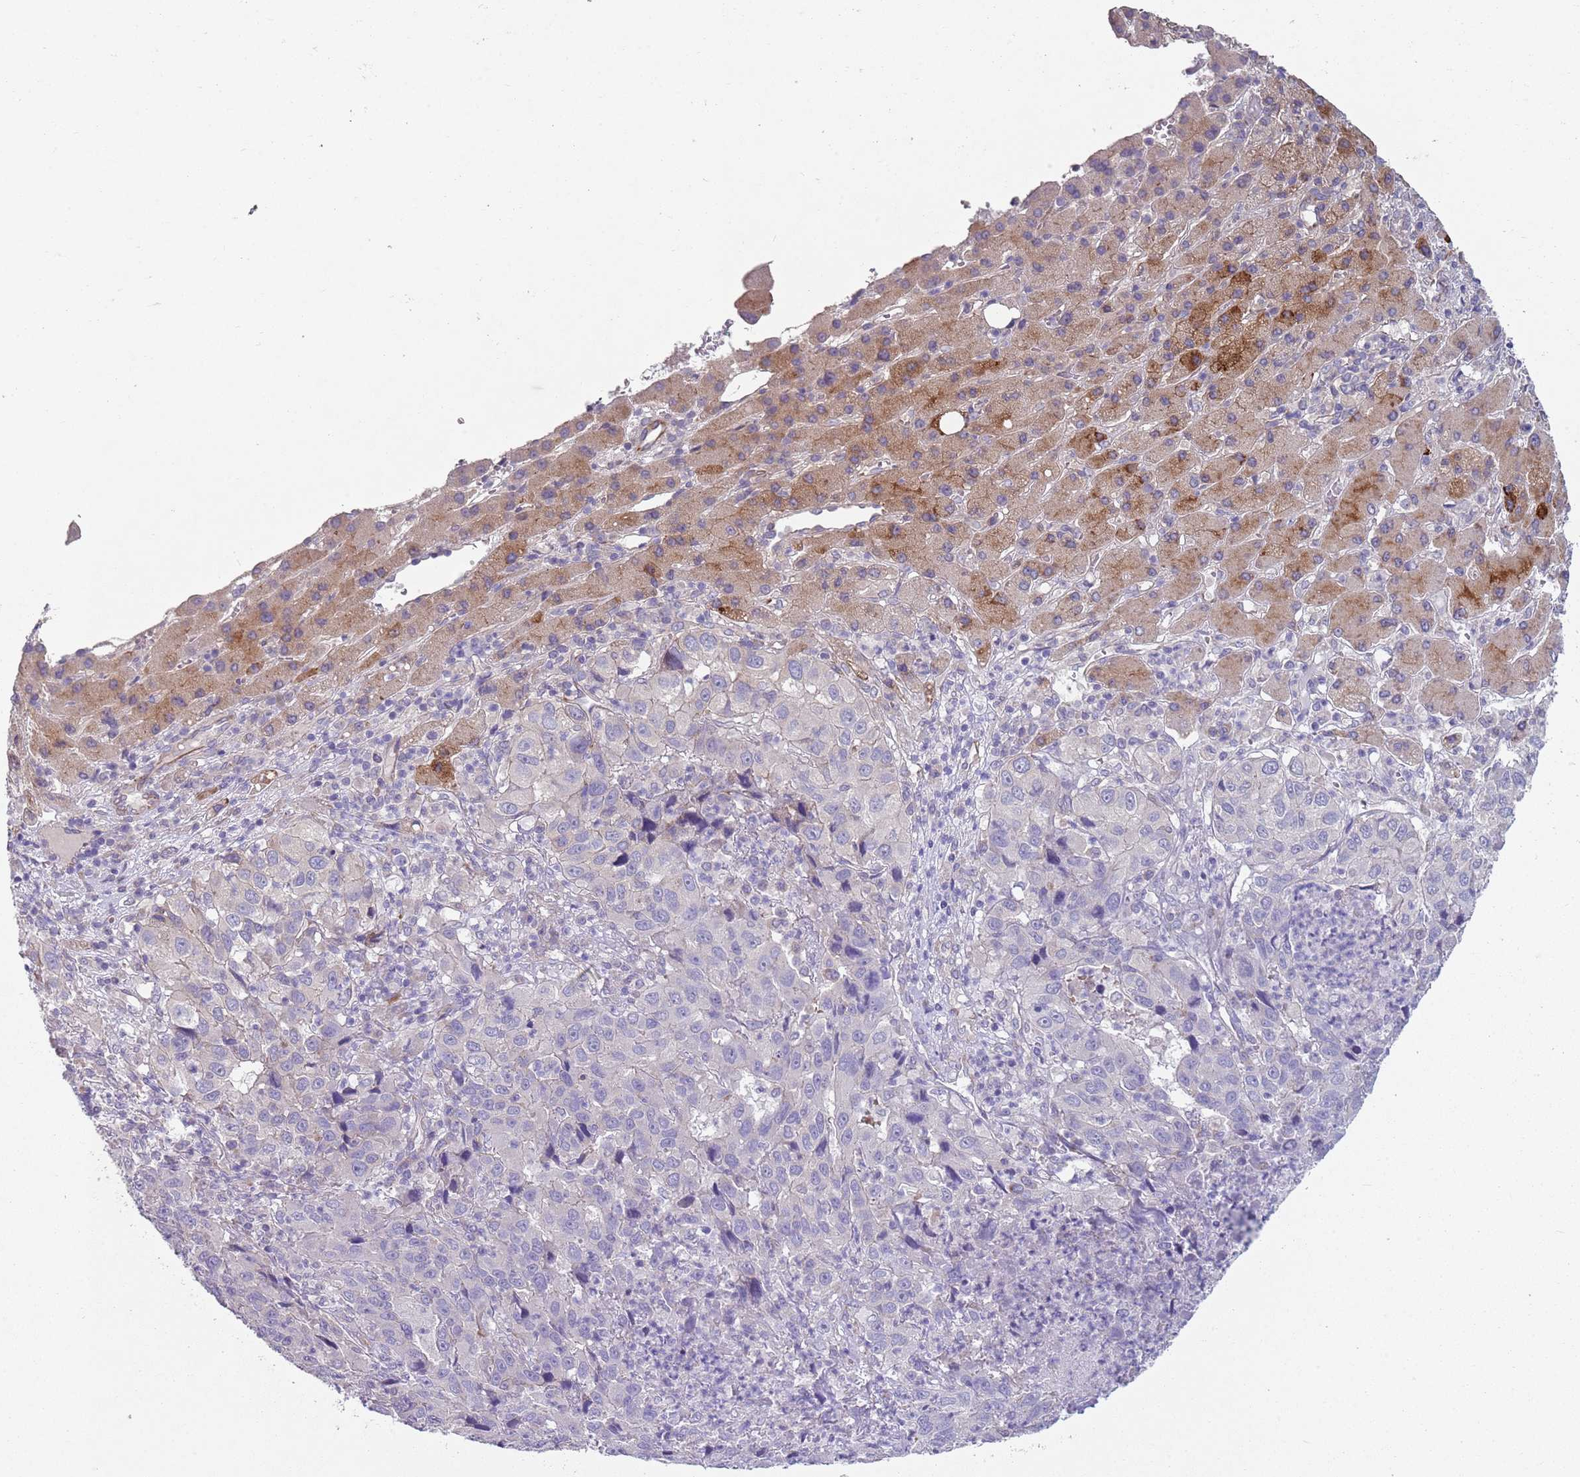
{"staining": {"intensity": "negative", "quantity": "none", "location": "none"}, "tissue": "liver cancer", "cell_type": "Tumor cells", "image_type": "cancer", "snomed": [{"axis": "morphology", "description": "Carcinoma, Hepatocellular, NOS"}, {"axis": "topography", "description": "Liver"}], "caption": "Immunohistochemistry of human liver hepatocellular carcinoma shows no staining in tumor cells.", "gene": "ZNF583", "patient": {"sex": "male", "age": 63}}